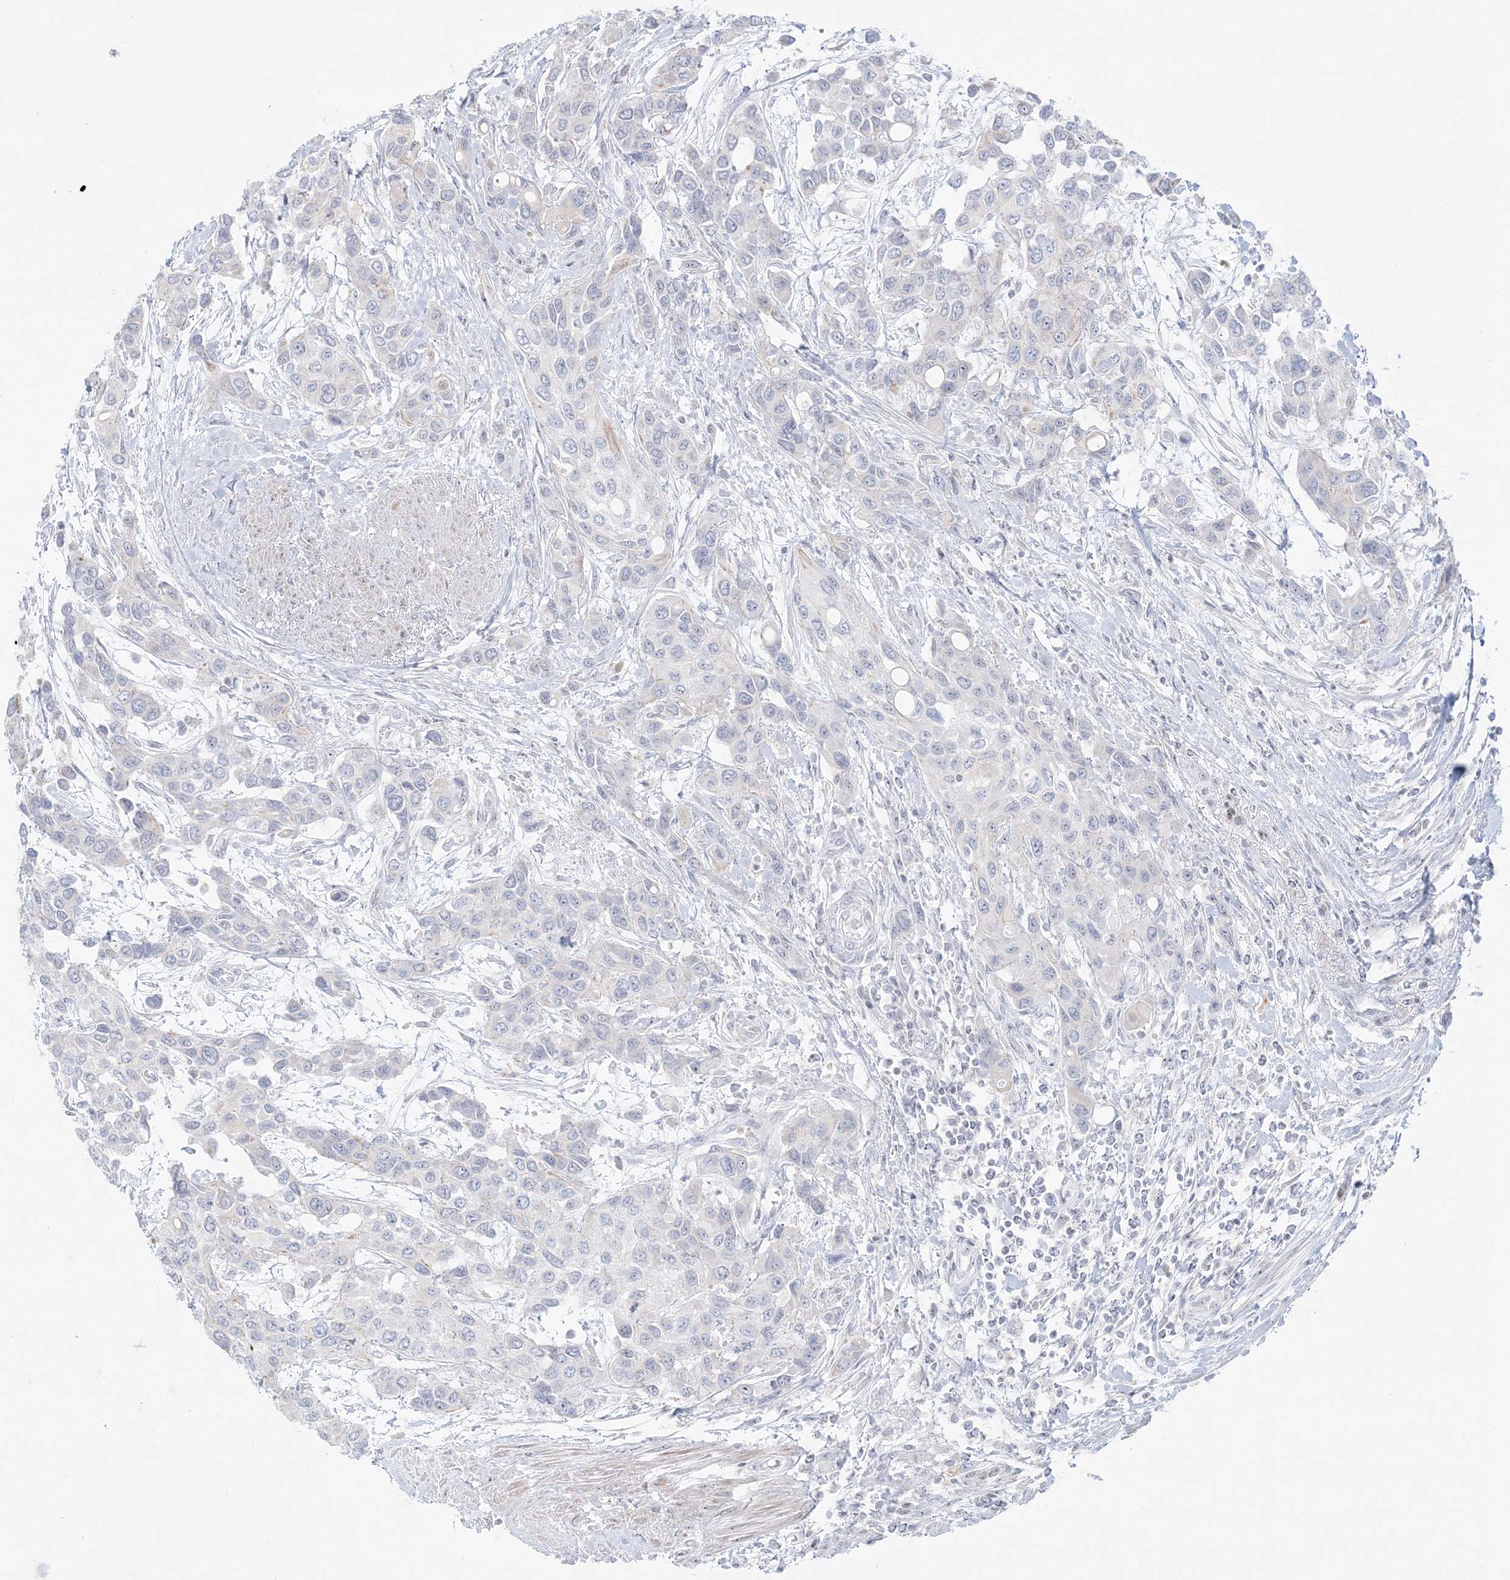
{"staining": {"intensity": "negative", "quantity": "none", "location": "none"}, "tissue": "urothelial cancer", "cell_type": "Tumor cells", "image_type": "cancer", "snomed": [{"axis": "morphology", "description": "Normal tissue, NOS"}, {"axis": "morphology", "description": "Urothelial carcinoma, High grade"}, {"axis": "topography", "description": "Vascular tissue"}, {"axis": "topography", "description": "Urinary bladder"}], "caption": "Immunohistochemistry (IHC) image of neoplastic tissue: human urothelial carcinoma (high-grade) stained with DAB shows no significant protein expression in tumor cells. (Stains: DAB (3,3'-diaminobenzidine) immunohistochemistry (IHC) with hematoxylin counter stain, Microscopy: brightfield microscopy at high magnification).", "gene": "SH3BP4", "patient": {"sex": "female", "age": 56}}